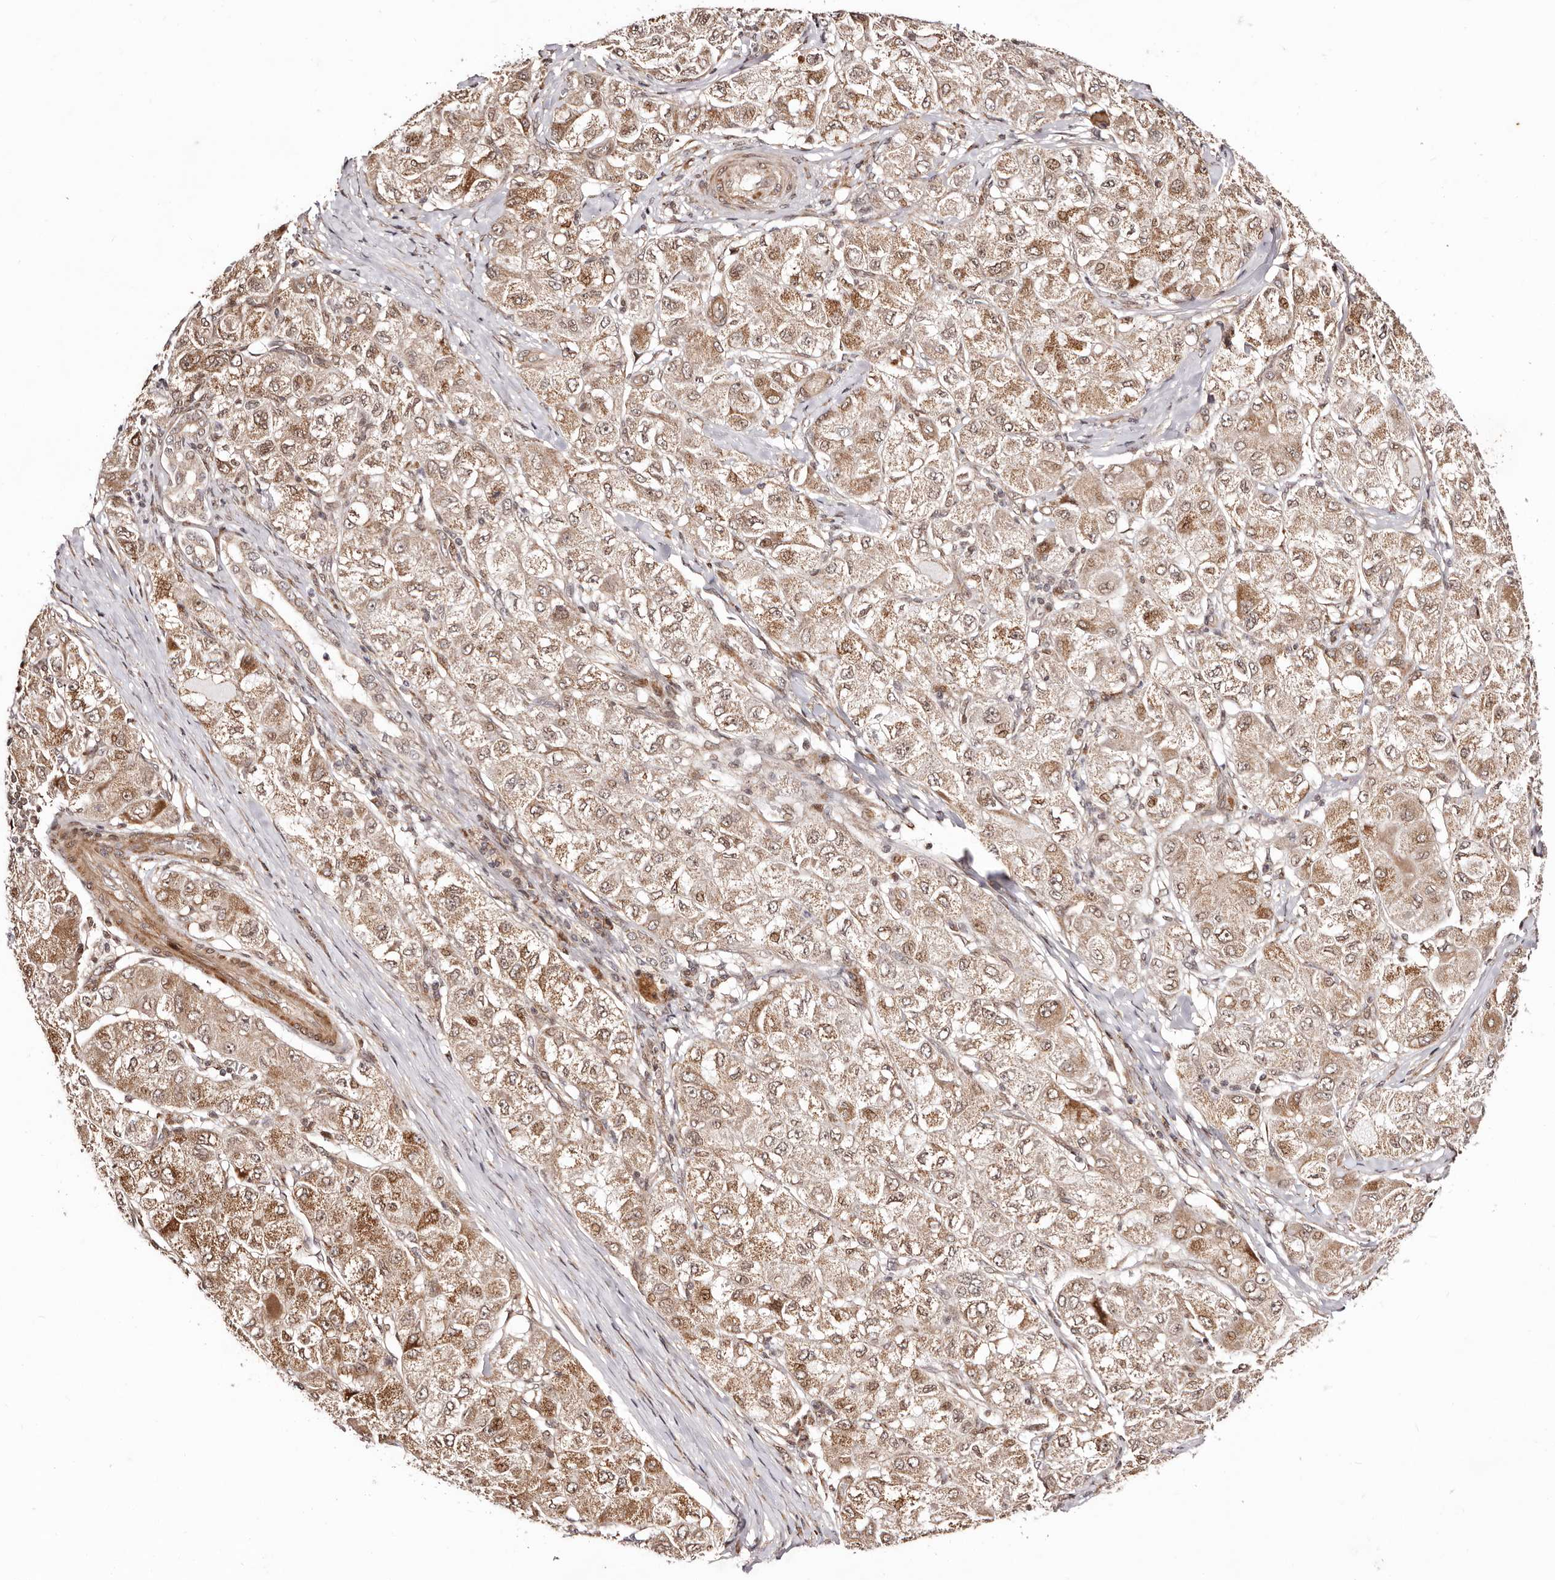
{"staining": {"intensity": "moderate", "quantity": ">75%", "location": "cytoplasmic/membranous"}, "tissue": "liver cancer", "cell_type": "Tumor cells", "image_type": "cancer", "snomed": [{"axis": "morphology", "description": "Carcinoma, Hepatocellular, NOS"}, {"axis": "topography", "description": "Liver"}], "caption": "Liver cancer (hepatocellular carcinoma) tissue displays moderate cytoplasmic/membranous positivity in approximately >75% of tumor cells", "gene": "HIVEP3", "patient": {"sex": "male", "age": 80}}